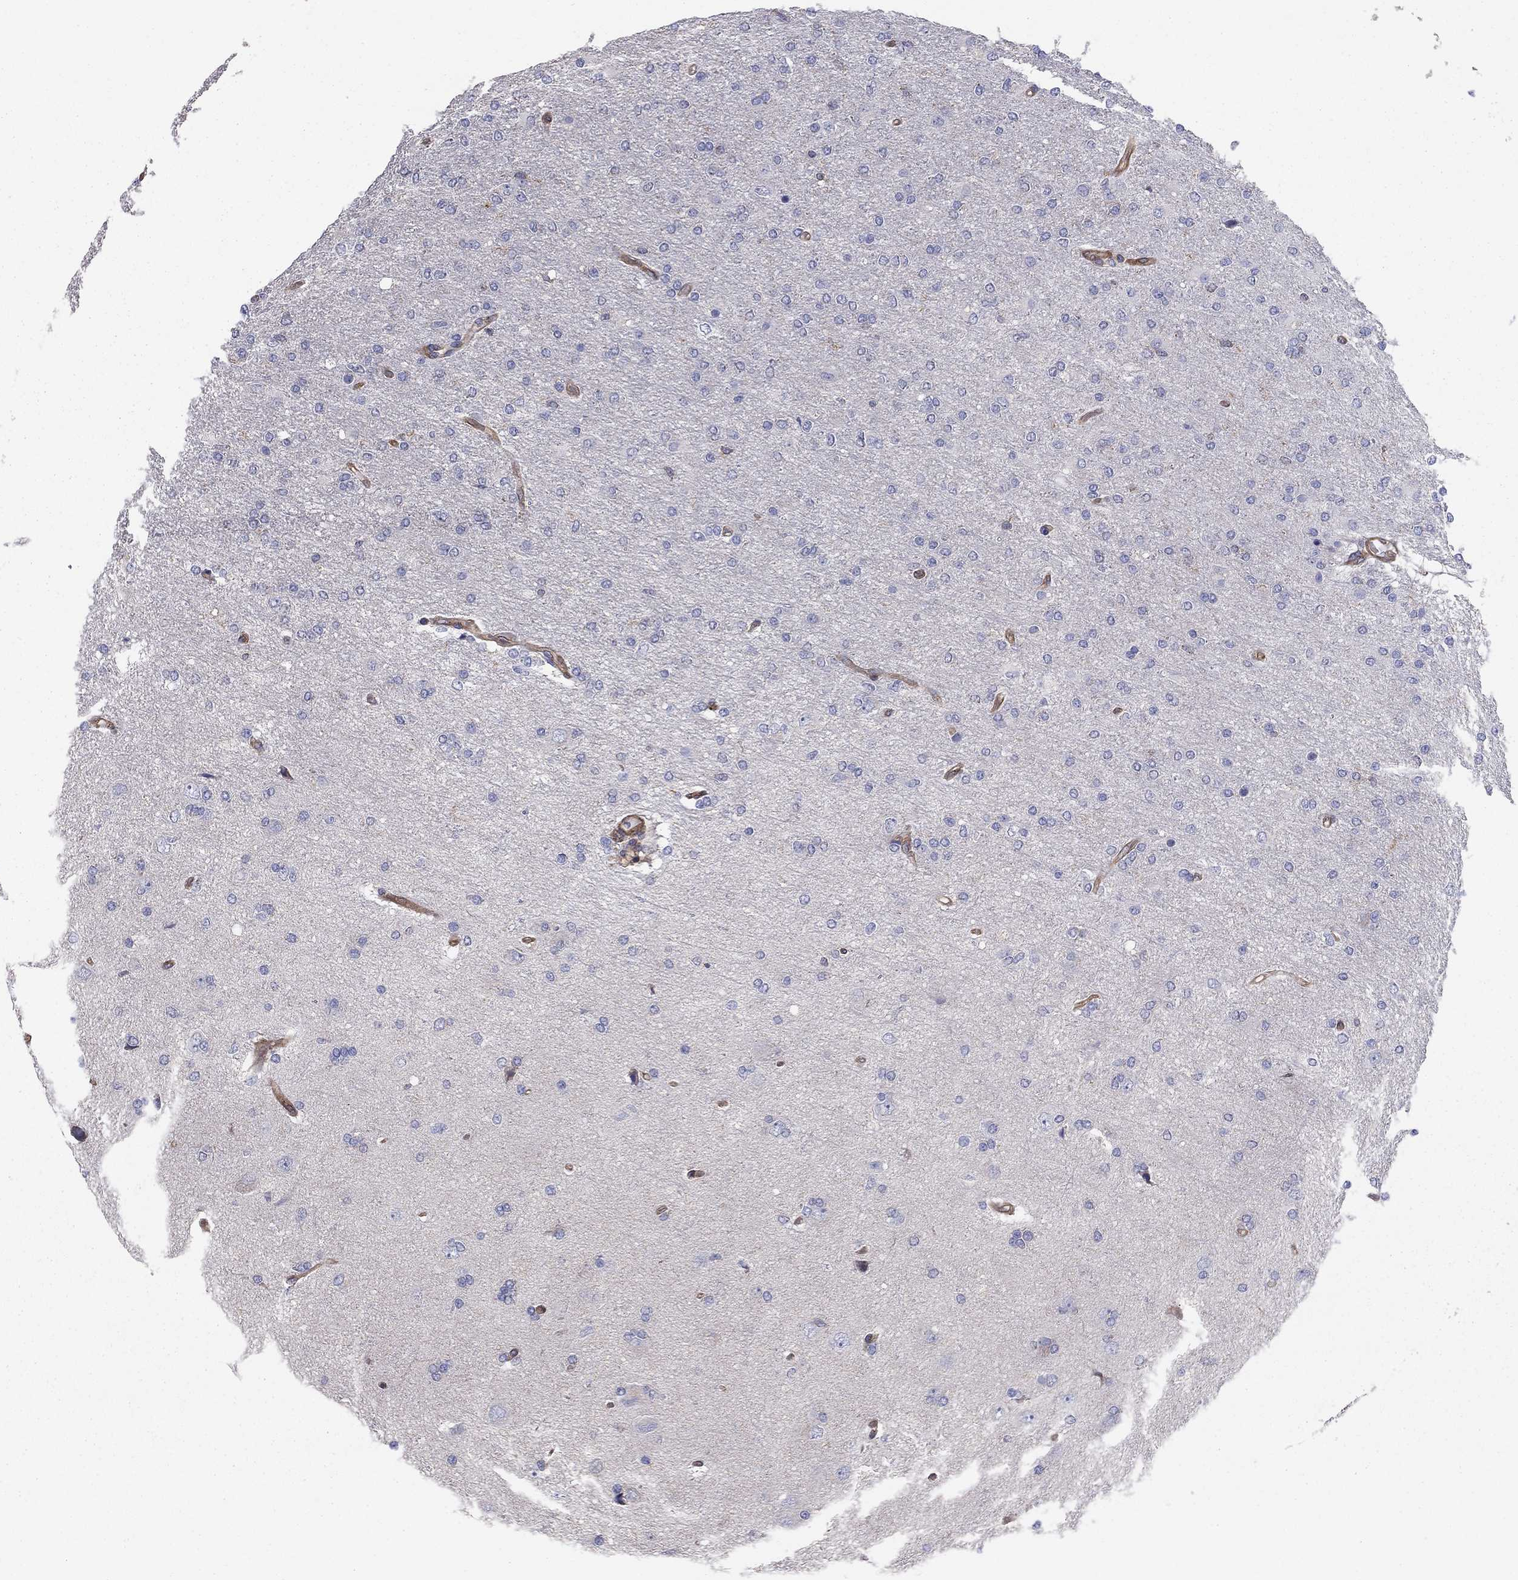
{"staining": {"intensity": "negative", "quantity": "none", "location": "none"}, "tissue": "glioma", "cell_type": "Tumor cells", "image_type": "cancer", "snomed": [{"axis": "morphology", "description": "Glioma, malignant, High grade"}, {"axis": "topography", "description": "Cerebral cortex"}], "caption": "Micrograph shows no protein positivity in tumor cells of glioma tissue. (DAB (3,3'-diaminobenzidine) immunohistochemistry (IHC), high magnification).", "gene": "EHBP1L1", "patient": {"sex": "male", "age": 70}}